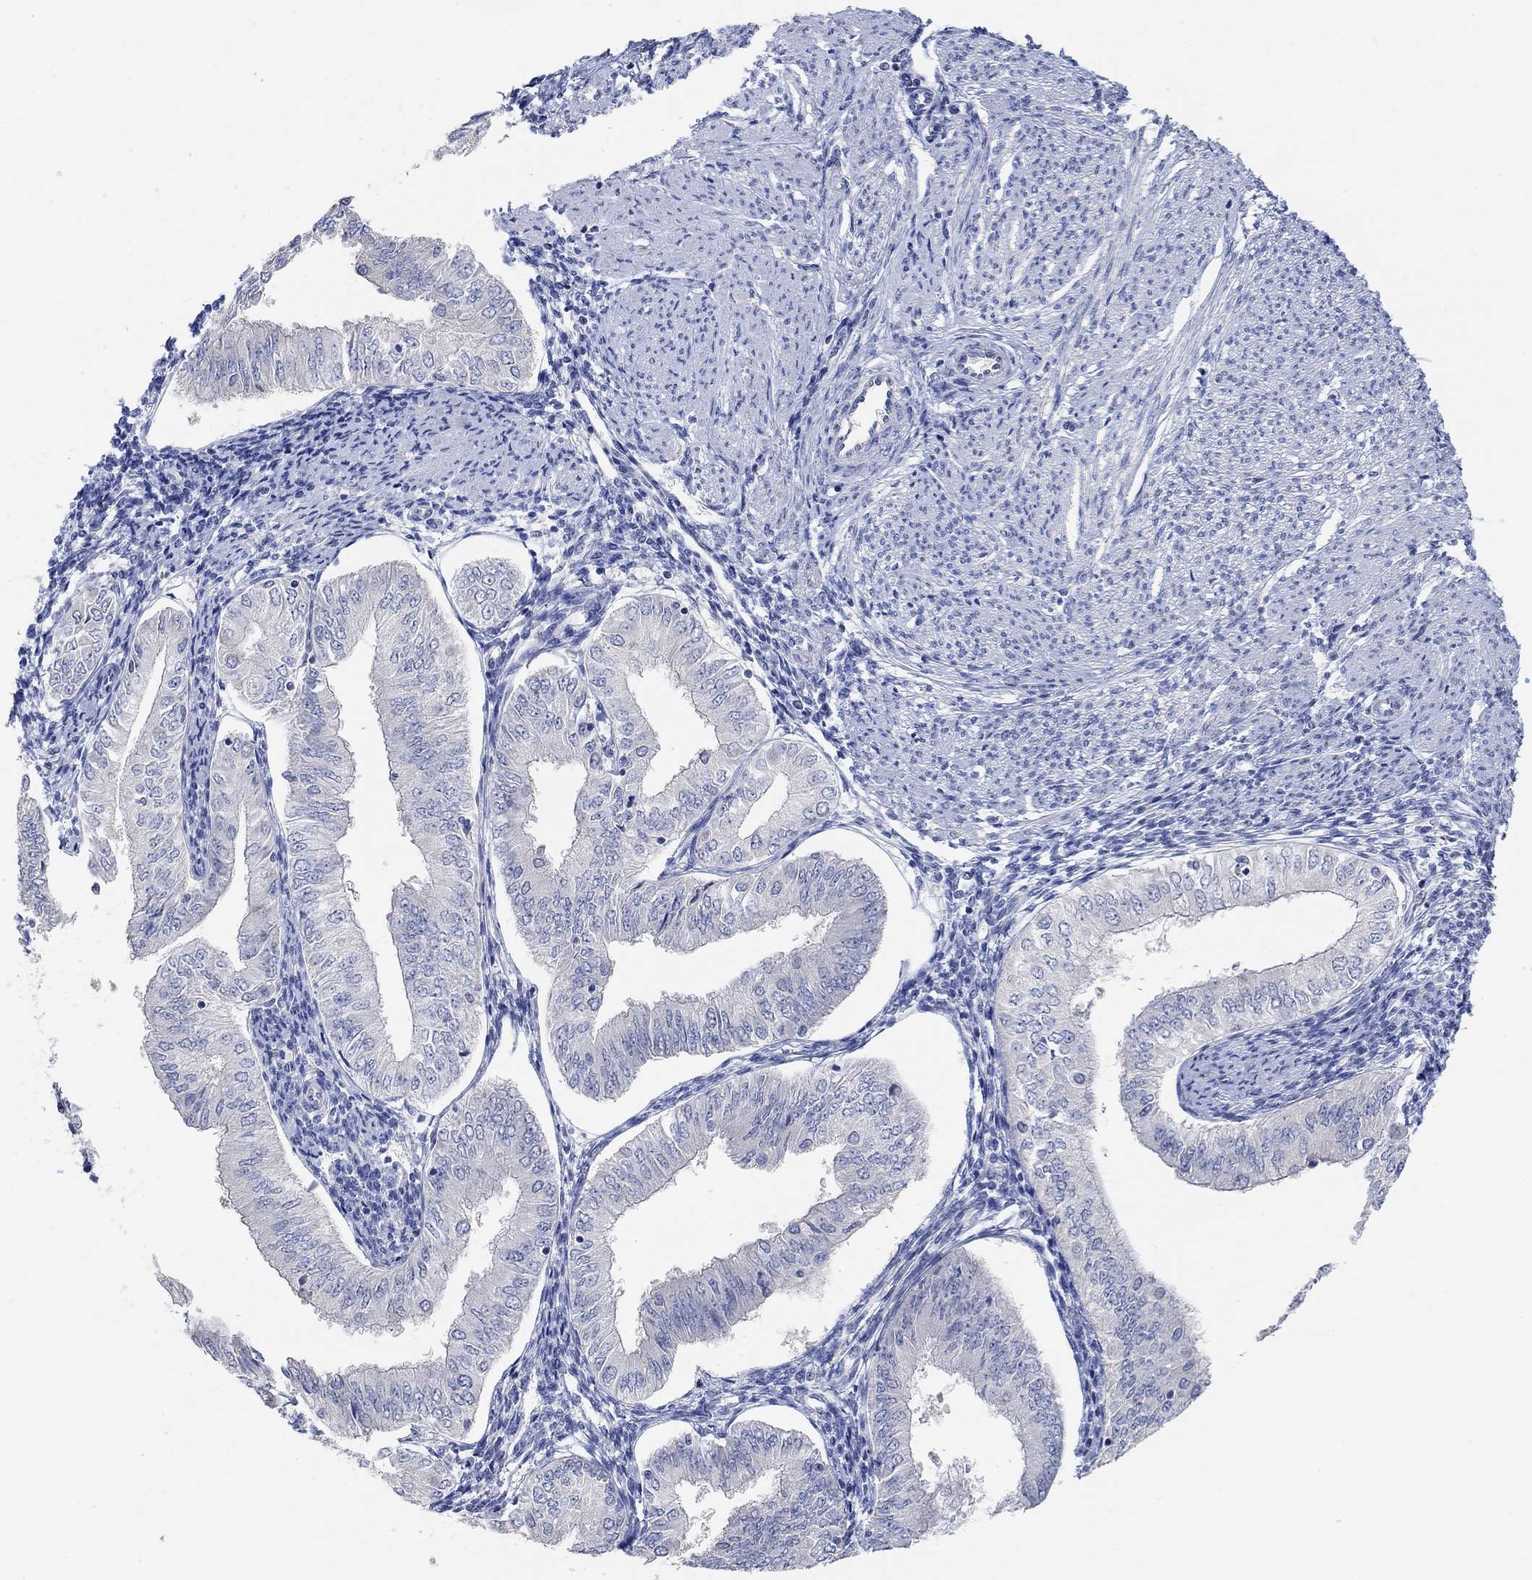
{"staining": {"intensity": "negative", "quantity": "none", "location": "none"}, "tissue": "endometrial cancer", "cell_type": "Tumor cells", "image_type": "cancer", "snomed": [{"axis": "morphology", "description": "Adenocarcinoma, NOS"}, {"axis": "topography", "description": "Endometrium"}], "caption": "Immunohistochemistry (IHC) micrograph of neoplastic tissue: human endometrial cancer (adenocarcinoma) stained with DAB displays no significant protein staining in tumor cells.", "gene": "NLRP14", "patient": {"sex": "female", "age": 53}}